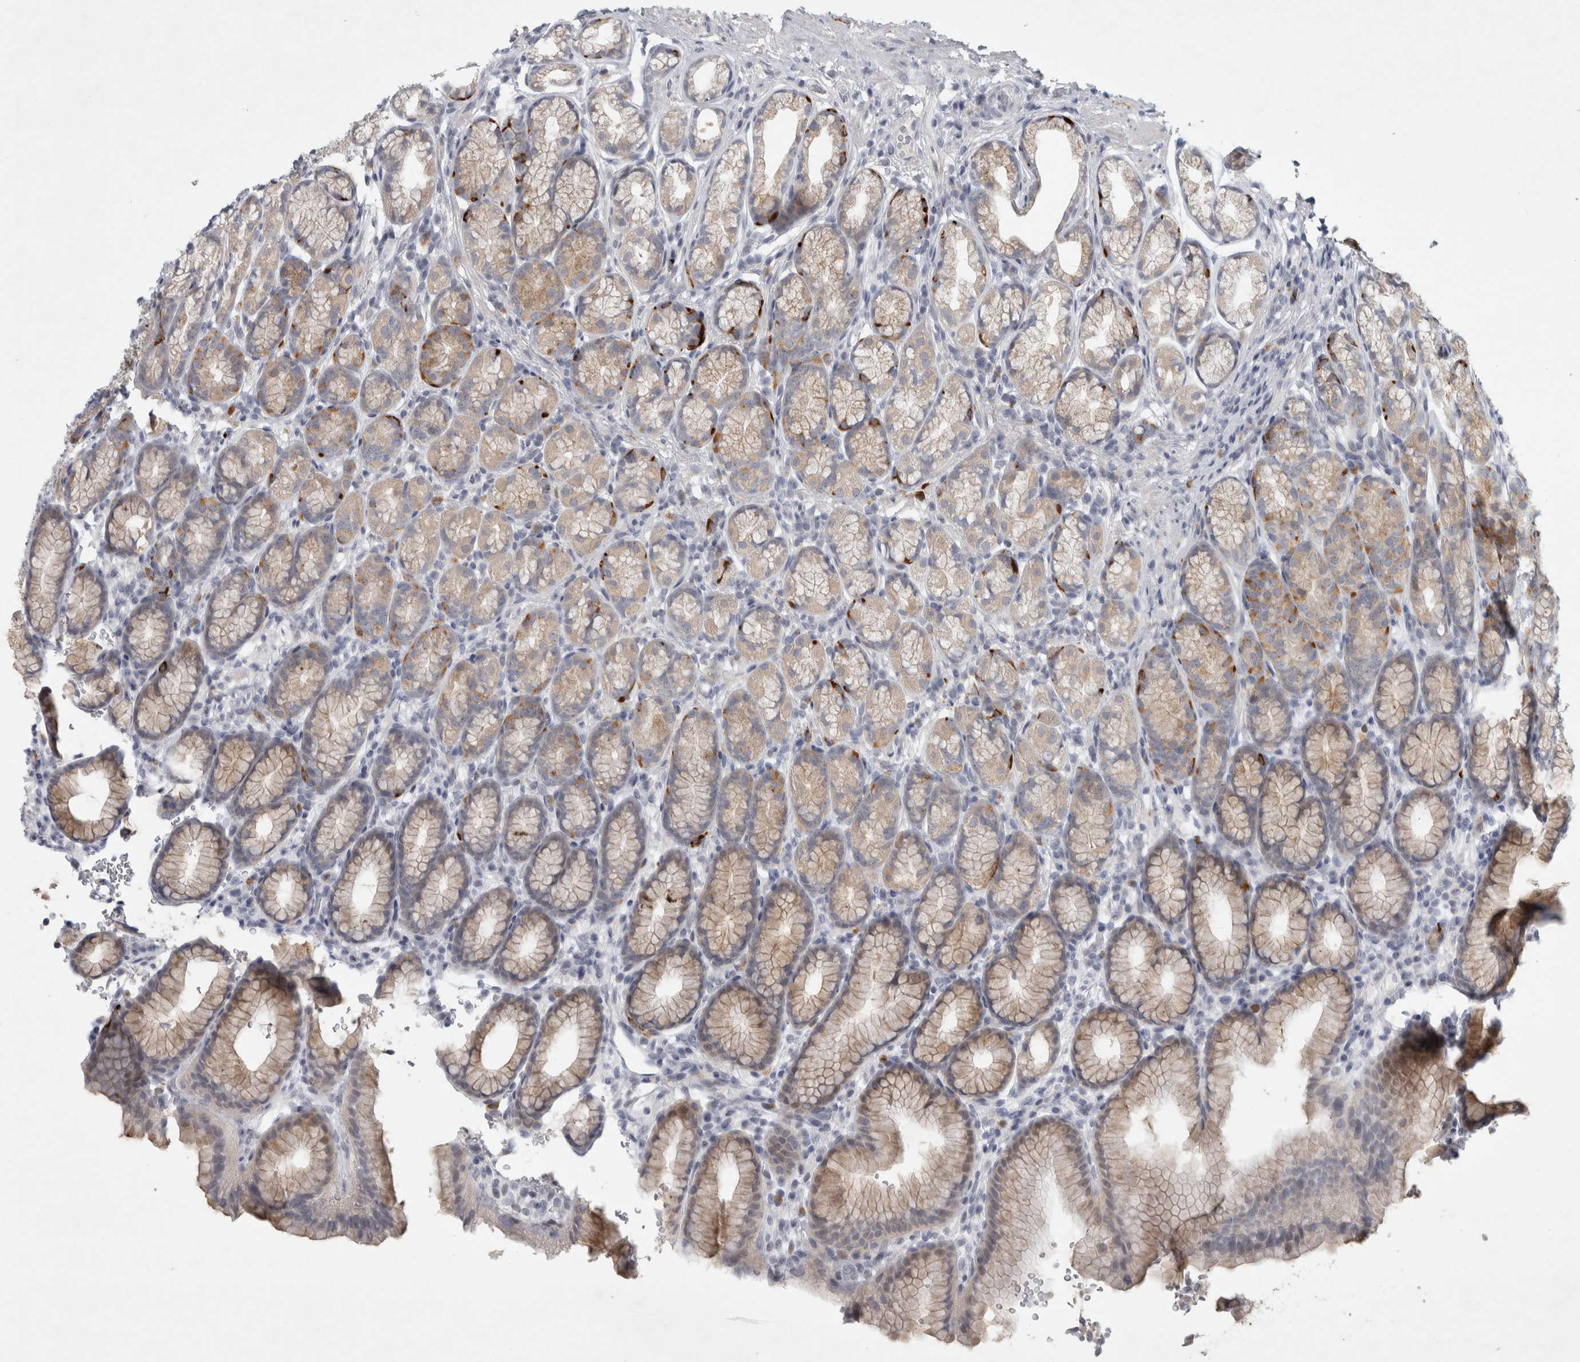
{"staining": {"intensity": "weak", "quantity": "25%-75%", "location": "cytoplasmic/membranous"}, "tissue": "stomach", "cell_type": "Glandular cells", "image_type": "normal", "snomed": [{"axis": "morphology", "description": "Normal tissue, NOS"}, {"axis": "topography", "description": "Stomach"}], "caption": "High-power microscopy captured an immunohistochemistry photomicrograph of unremarkable stomach, revealing weak cytoplasmic/membranous positivity in about 25%-75% of glandular cells. (DAB IHC with brightfield microscopy, high magnification).", "gene": "PTPRN2", "patient": {"sex": "male", "age": 42}}